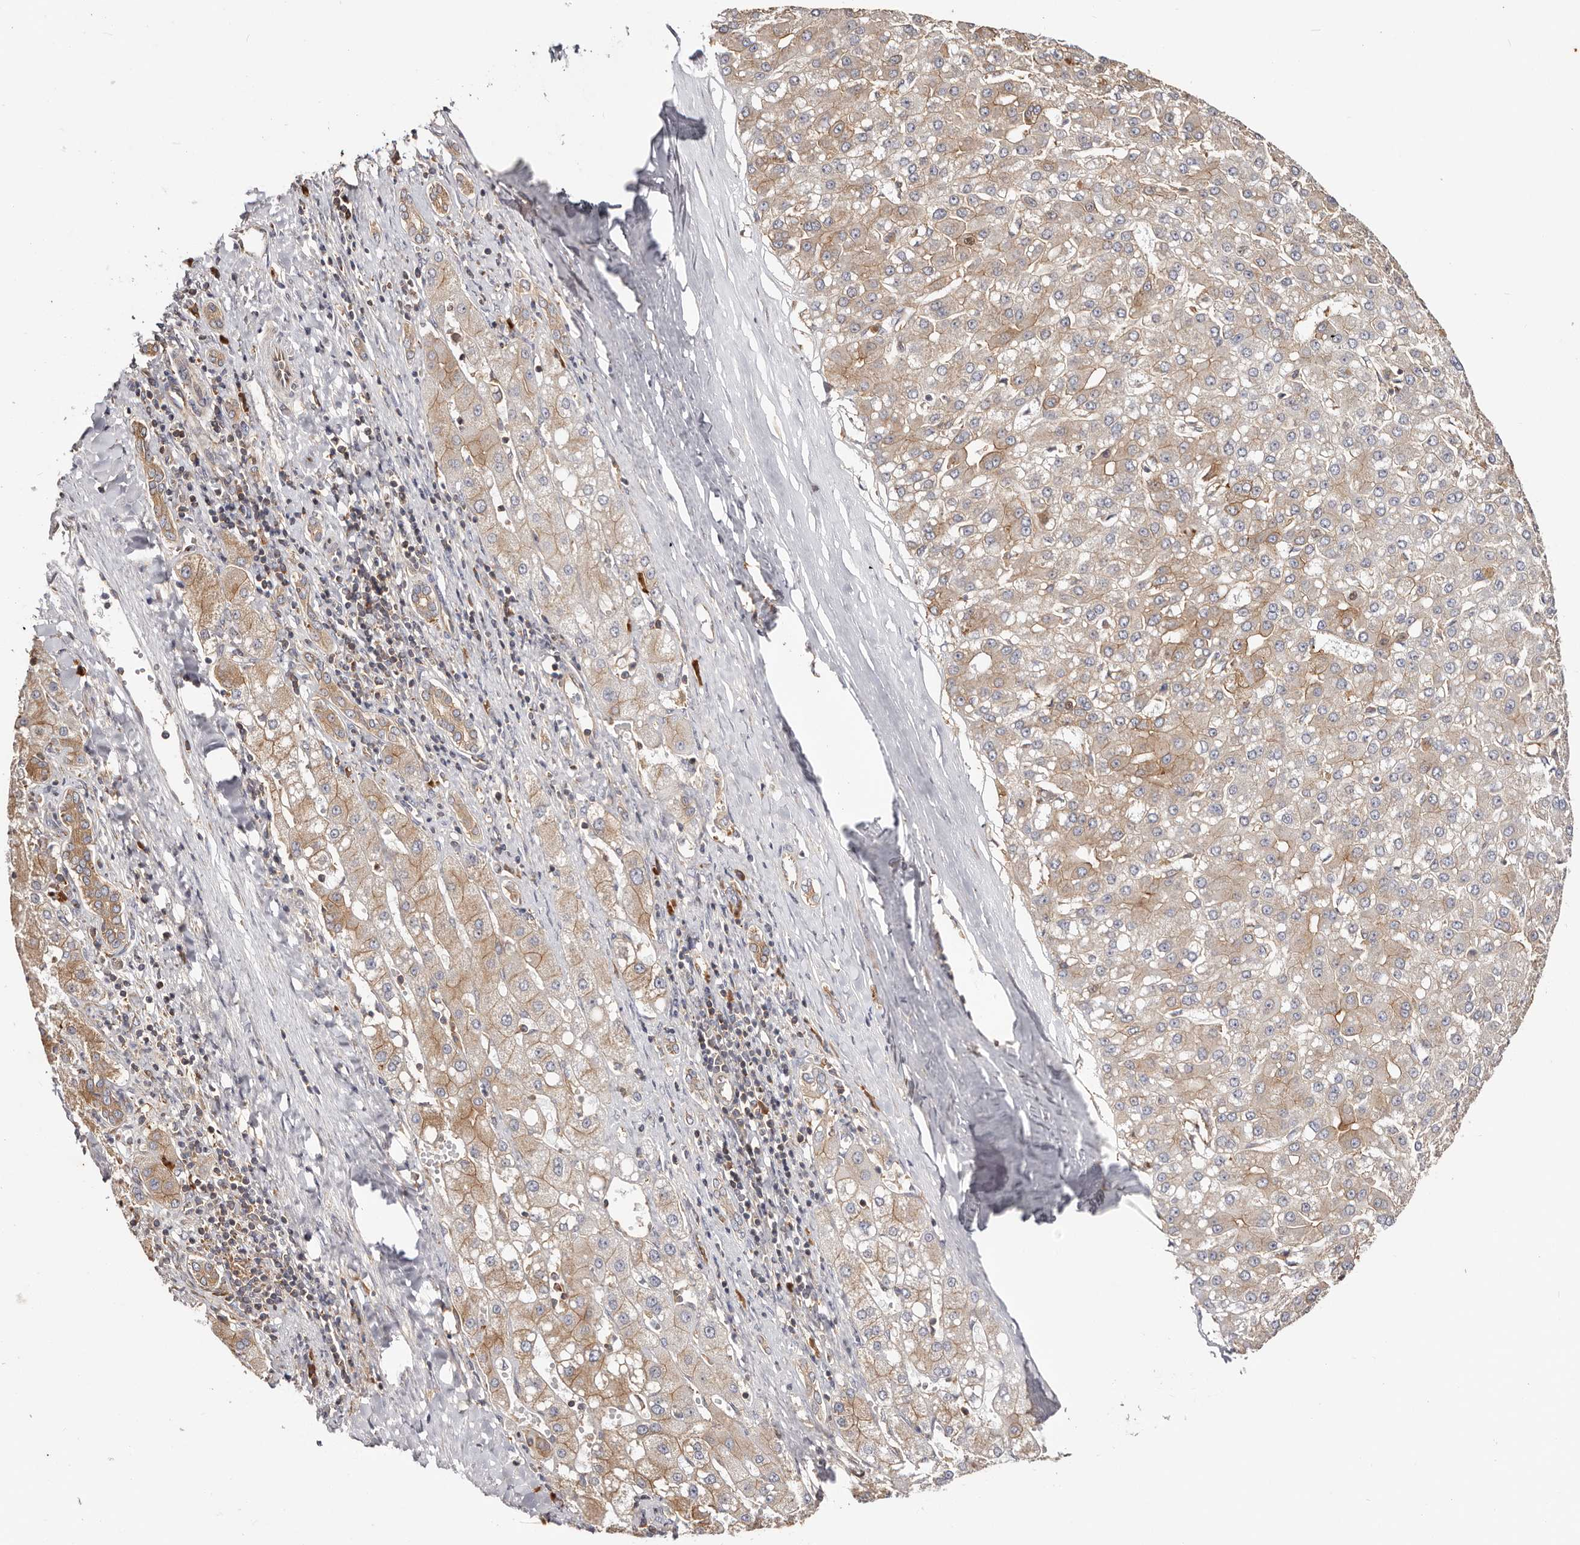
{"staining": {"intensity": "moderate", "quantity": "25%-75%", "location": "cytoplasmic/membranous"}, "tissue": "liver cancer", "cell_type": "Tumor cells", "image_type": "cancer", "snomed": [{"axis": "morphology", "description": "Carcinoma, Hepatocellular, NOS"}, {"axis": "topography", "description": "Liver"}], "caption": "Immunohistochemistry (IHC) photomicrograph of neoplastic tissue: human liver cancer (hepatocellular carcinoma) stained using IHC exhibits medium levels of moderate protein expression localized specifically in the cytoplasmic/membranous of tumor cells, appearing as a cytoplasmic/membranous brown color.", "gene": "EPRS1", "patient": {"sex": "male", "age": 67}}